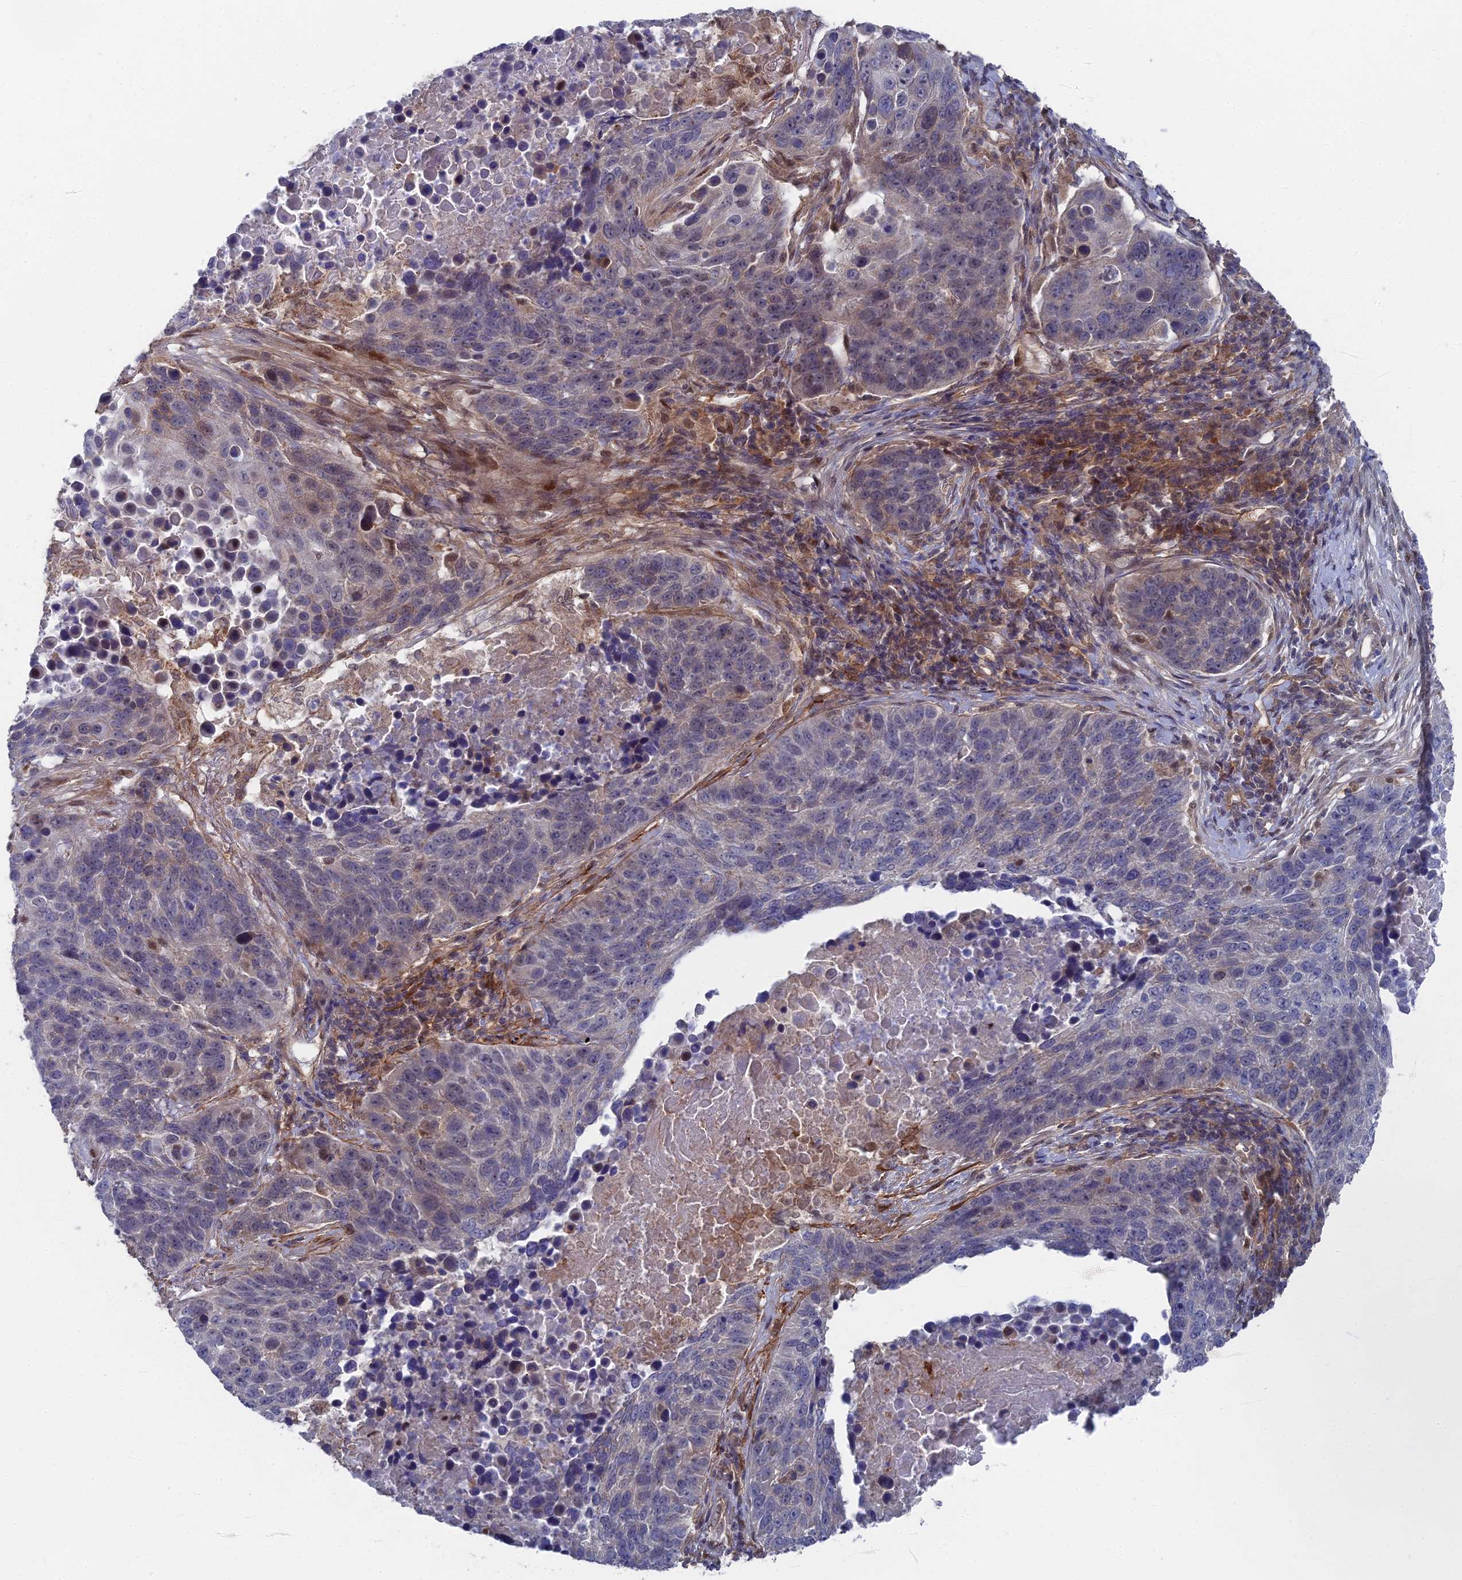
{"staining": {"intensity": "negative", "quantity": "none", "location": "none"}, "tissue": "lung cancer", "cell_type": "Tumor cells", "image_type": "cancer", "snomed": [{"axis": "morphology", "description": "Normal tissue, NOS"}, {"axis": "morphology", "description": "Squamous cell carcinoma, NOS"}, {"axis": "topography", "description": "Lymph node"}, {"axis": "topography", "description": "Lung"}], "caption": "Tumor cells are negative for brown protein staining in squamous cell carcinoma (lung). (DAB immunohistochemistry (IHC) with hematoxylin counter stain).", "gene": "UNC5D", "patient": {"sex": "male", "age": 66}}